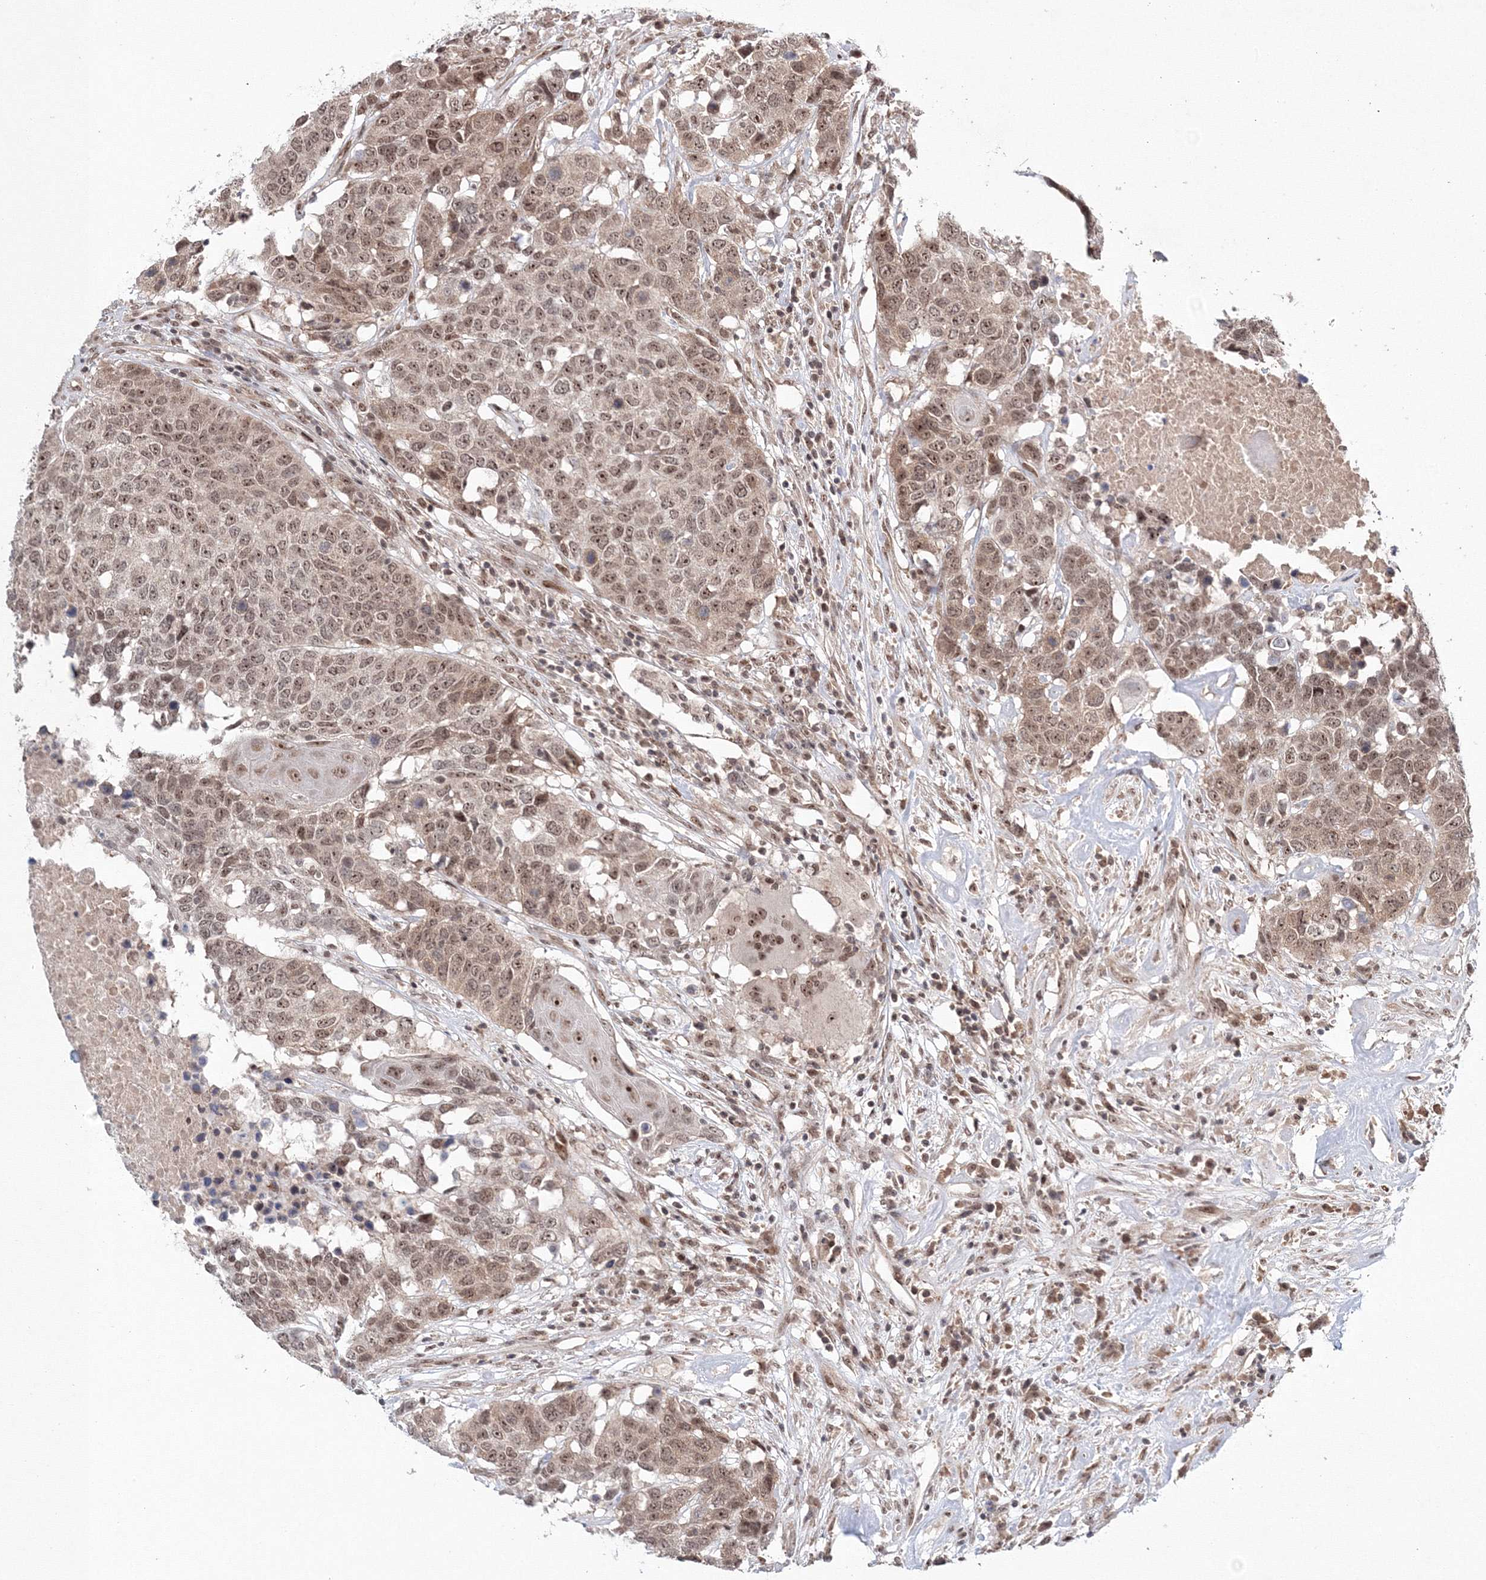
{"staining": {"intensity": "moderate", "quantity": ">75%", "location": "nuclear"}, "tissue": "head and neck cancer", "cell_type": "Tumor cells", "image_type": "cancer", "snomed": [{"axis": "morphology", "description": "Squamous cell carcinoma, NOS"}, {"axis": "topography", "description": "Head-Neck"}], "caption": "This histopathology image displays immunohistochemistry staining of human head and neck cancer, with medium moderate nuclear staining in about >75% of tumor cells.", "gene": "NOA1", "patient": {"sex": "male", "age": 66}}